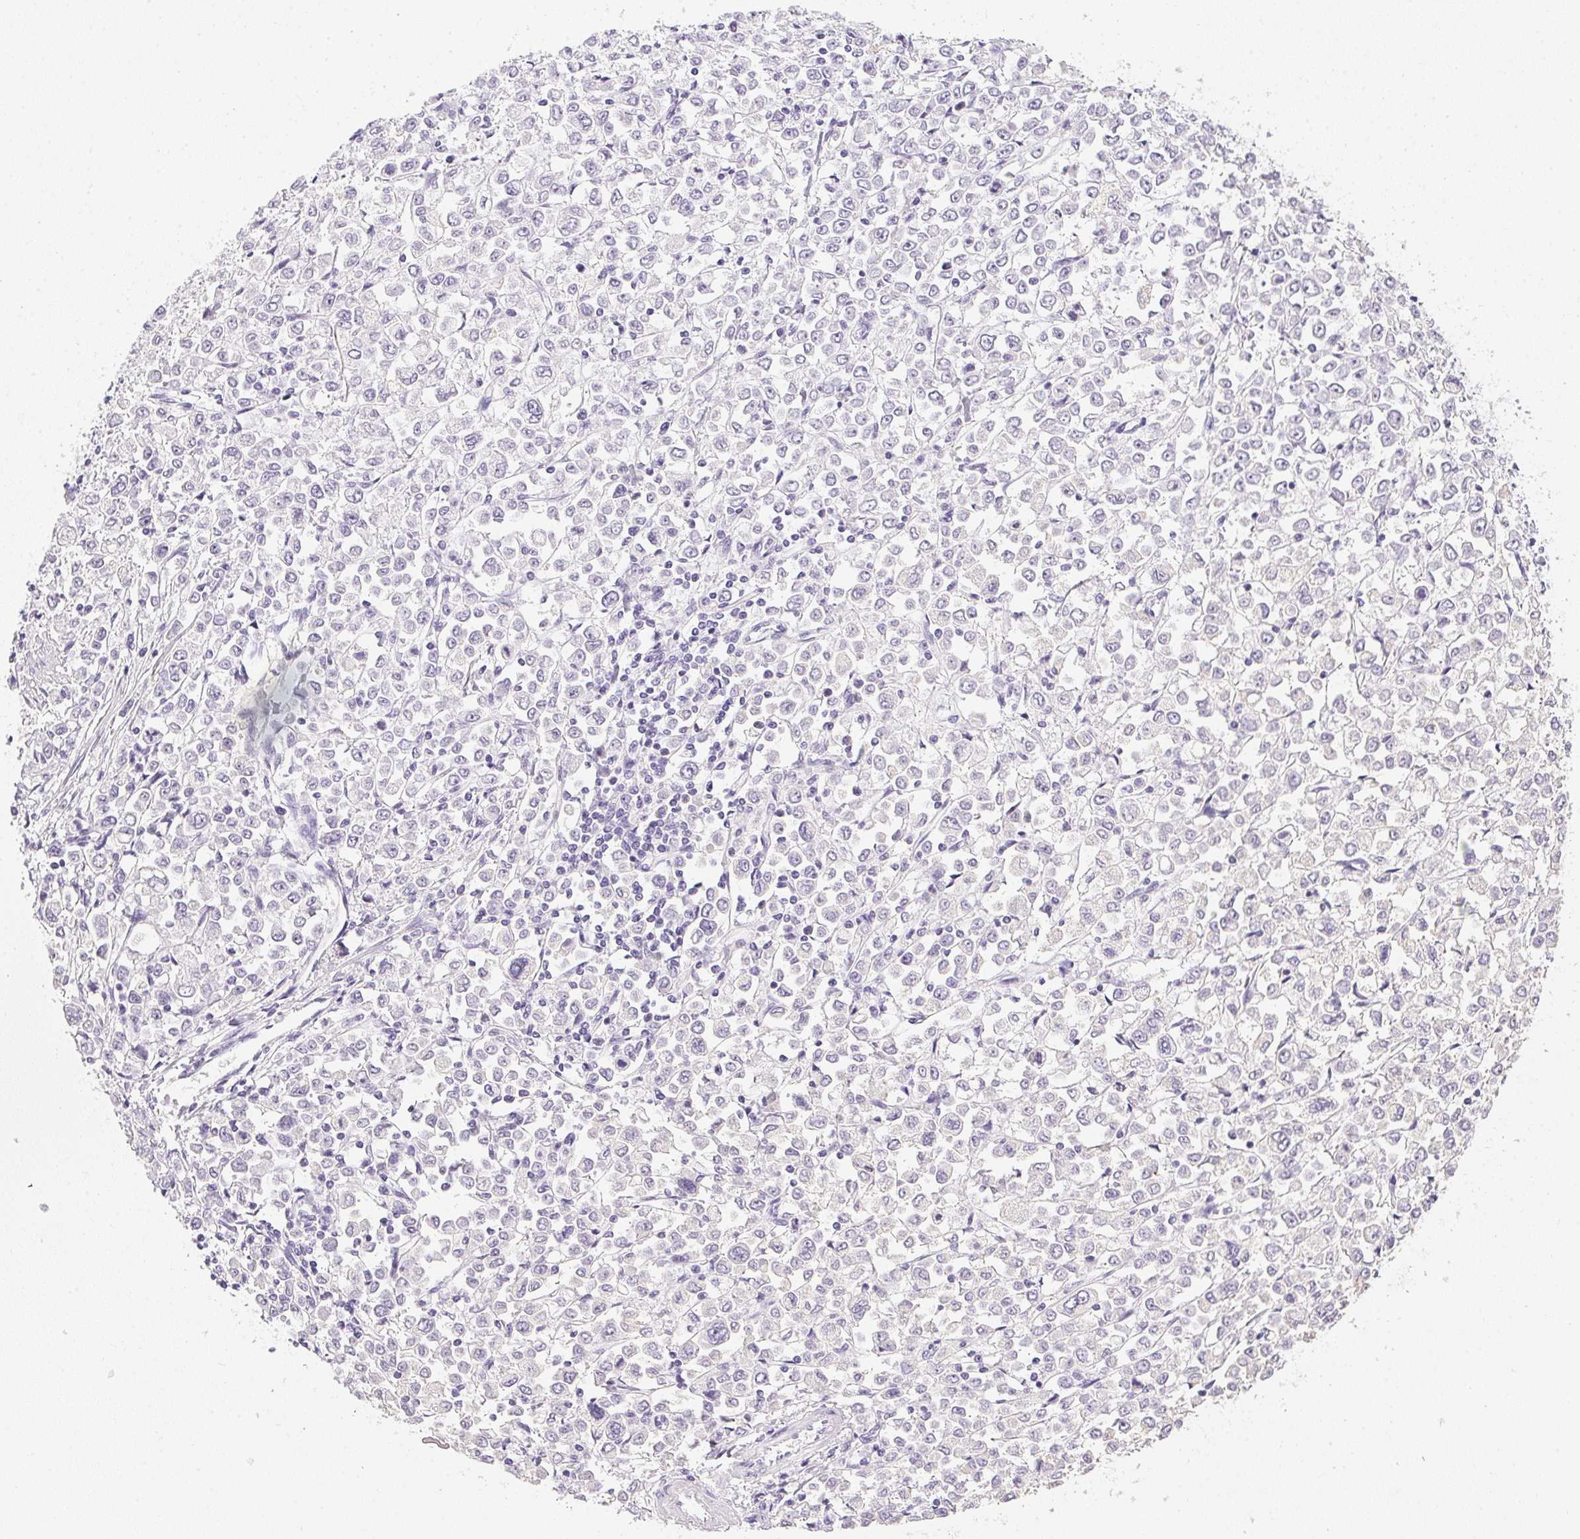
{"staining": {"intensity": "negative", "quantity": "none", "location": "none"}, "tissue": "stomach cancer", "cell_type": "Tumor cells", "image_type": "cancer", "snomed": [{"axis": "morphology", "description": "Adenocarcinoma, NOS"}, {"axis": "topography", "description": "Stomach, upper"}], "caption": "A photomicrograph of human adenocarcinoma (stomach) is negative for staining in tumor cells.", "gene": "PPY", "patient": {"sex": "male", "age": 70}}